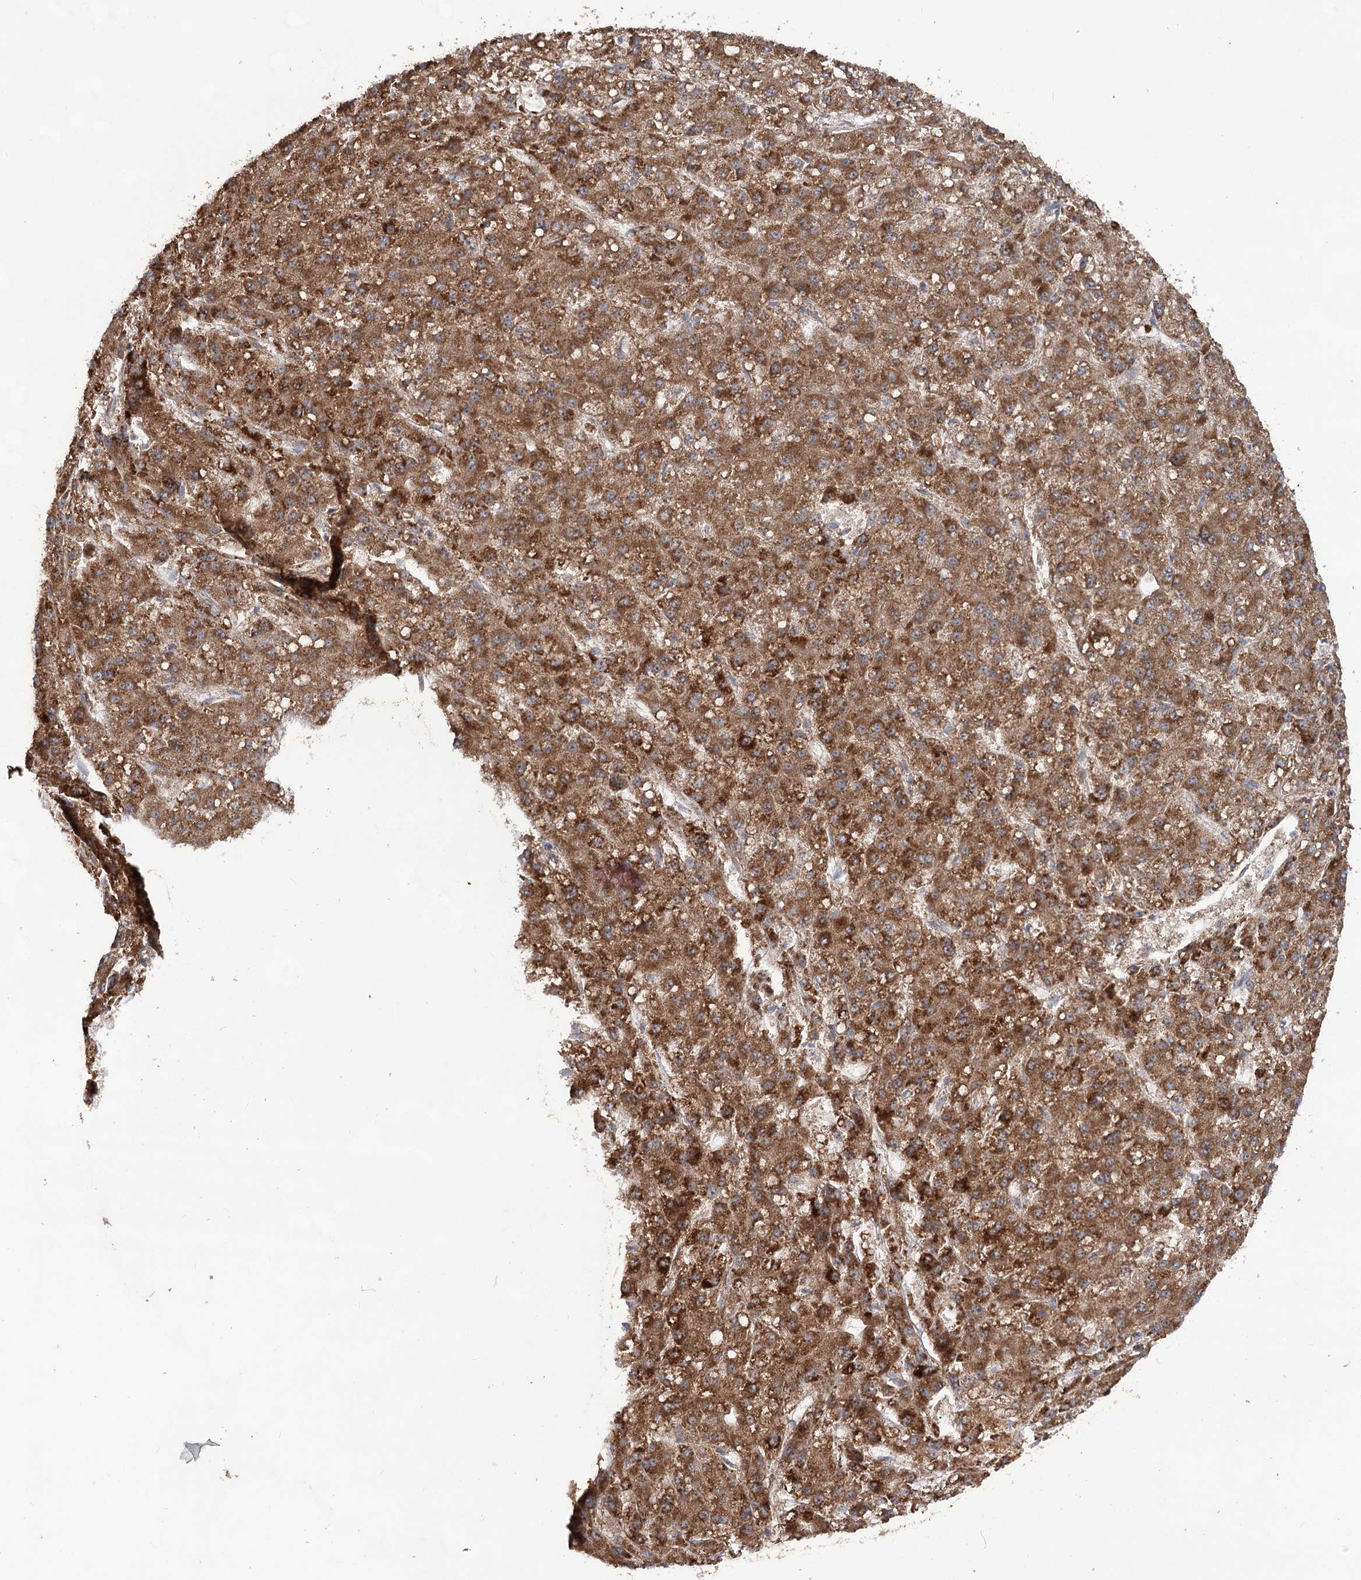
{"staining": {"intensity": "moderate", "quantity": ">75%", "location": "cytoplasmic/membranous"}, "tissue": "liver cancer", "cell_type": "Tumor cells", "image_type": "cancer", "snomed": [{"axis": "morphology", "description": "Carcinoma, Hepatocellular, NOS"}, {"axis": "topography", "description": "Liver"}], "caption": "Immunohistochemical staining of human hepatocellular carcinoma (liver) reveals moderate cytoplasmic/membranous protein expression in approximately >75% of tumor cells. The staining was performed using DAB, with brown indicating positive protein expression. Nuclei are stained blue with hematoxylin.", "gene": "MSANTD2", "patient": {"sex": "male", "age": 67}}